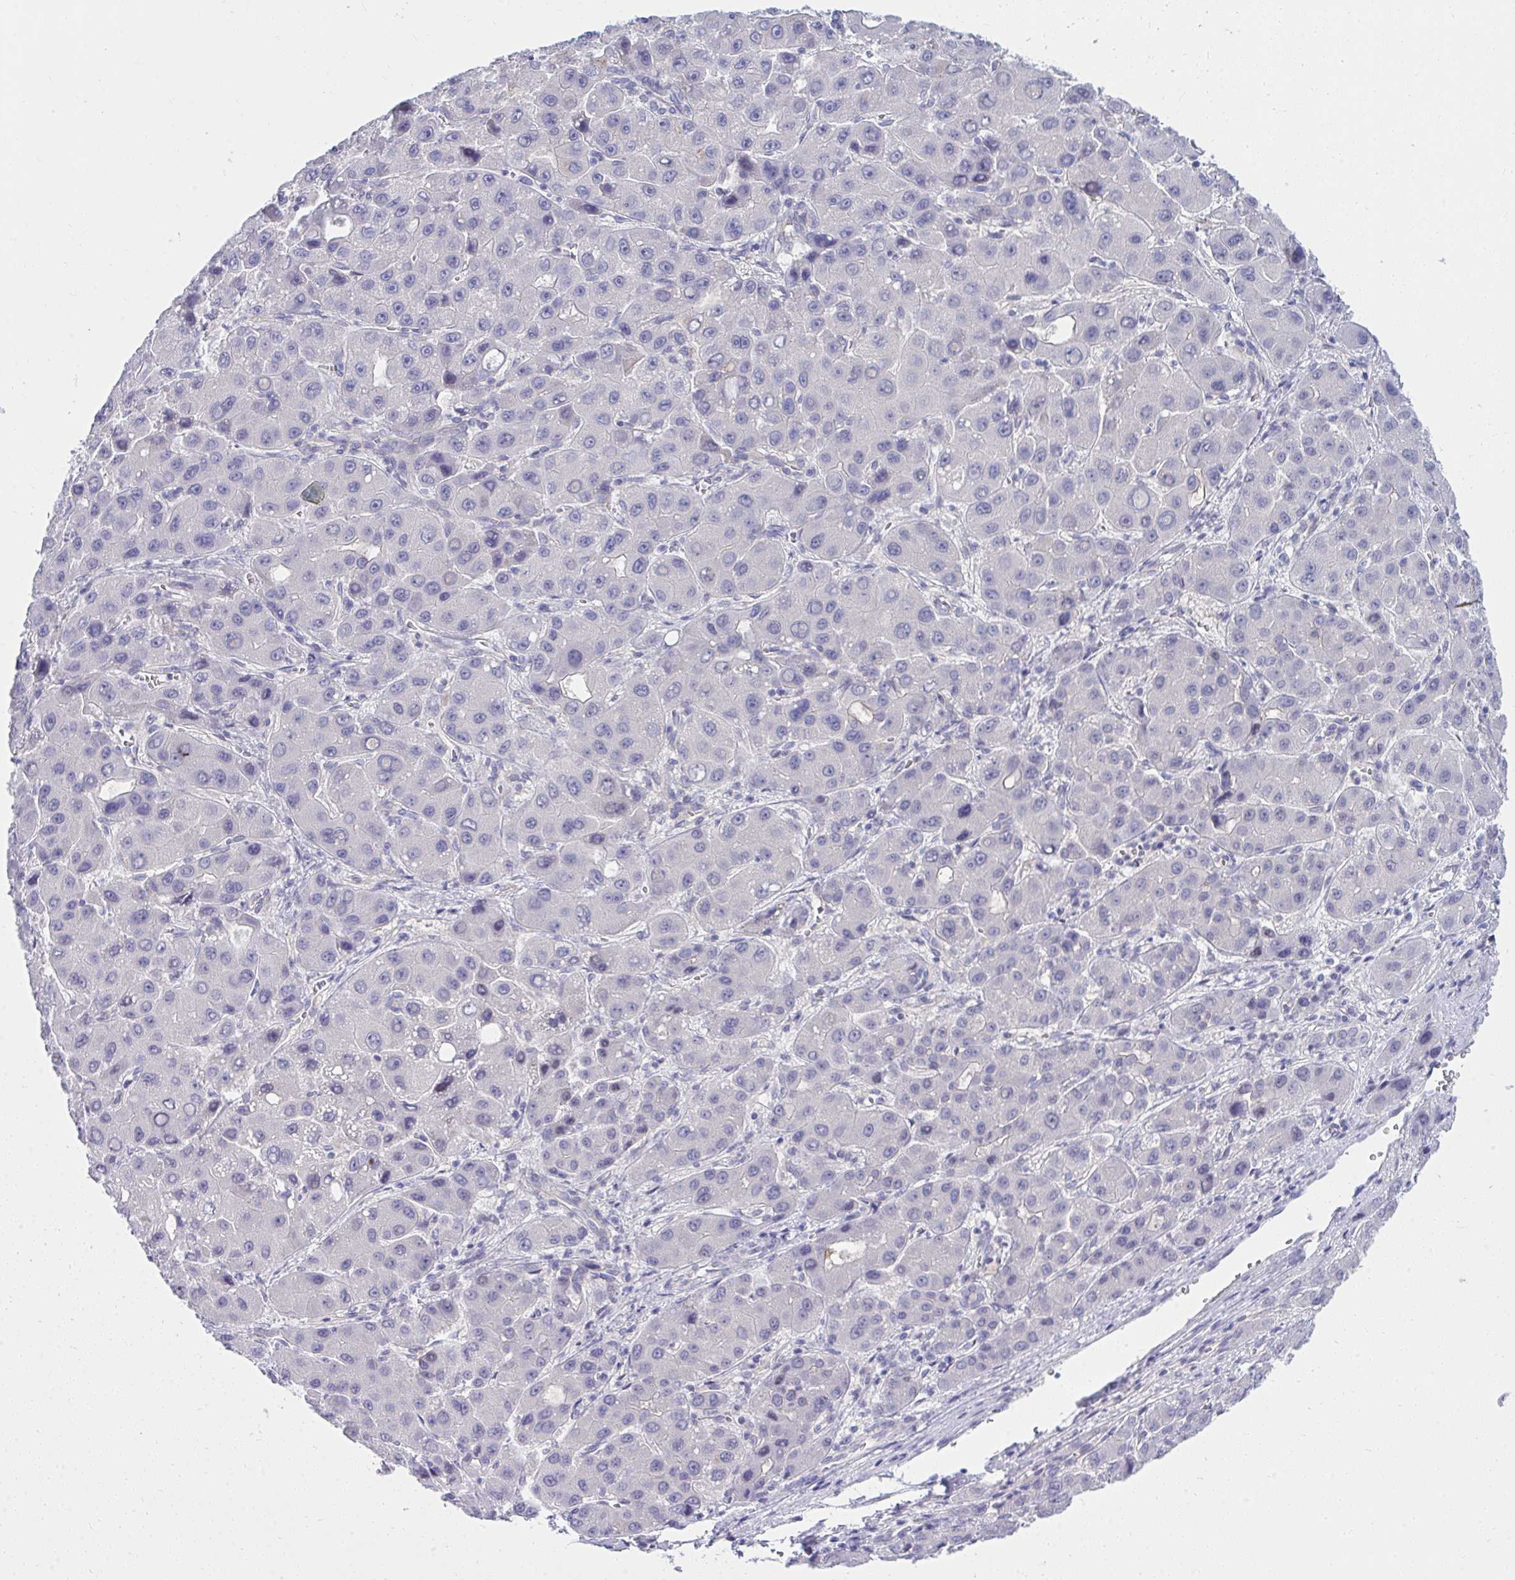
{"staining": {"intensity": "negative", "quantity": "none", "location": "none"}, "tissue": "liver cancer", "cell_type": "Tumor cells", "image_type": "cancer", "snomed": [{"axis": "morphology", "description": "Carcinoma, Hepatocellular, NOS"}, {"axis": "topography", "description": "Liver"}], "caption": "Micrograph shows no protein expression in tumor cells of hepatocellular carcinoma (liver) tissue. (Stains: DAB (3,3'-diaminobenzidine) immunohistochemistry (IHC) with hematoxylin counter stain, Microscopy: brightfield microscopy at high magnification).", "gene": "LRRC36", "patient": {"sex": "male", "age": 55}}